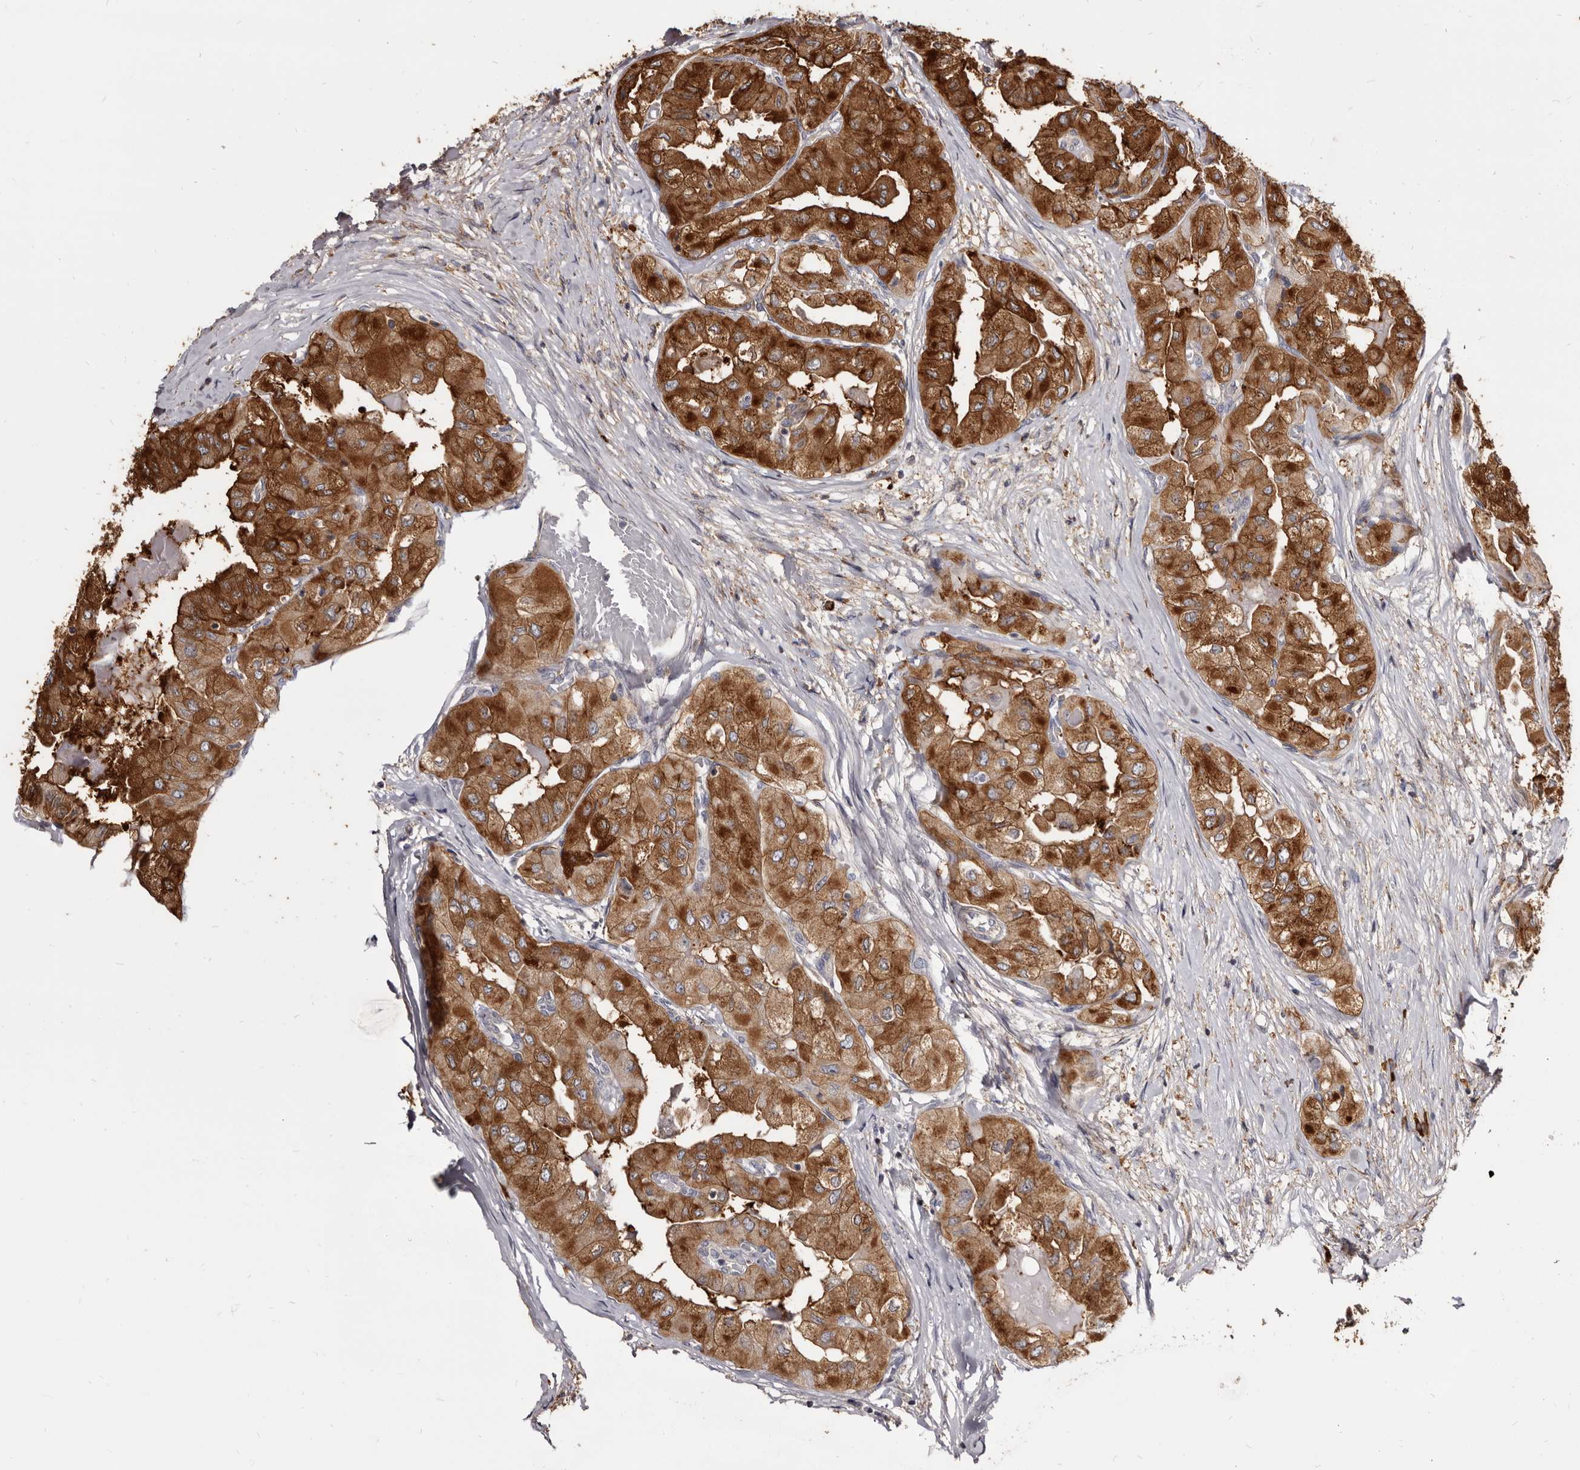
{"staining": {"intensity": "strong", "quantity": ">75%", "location": "cytoplasmic/membranous"}, "tissue": "thyroid cancer", "cell_type": "Tumor cells", "image_type": "cancer", "snomed": [{"axis": "morphology", "description": "Papillary adenocarcinoma, NOS"}, {"axis": "topography", "description": "Thyroid gland"}], "caption": "About >75% of tumor cells in thyroid papillary adenocarcinoma display strong cytoplasmic/membranous protein staining as visualized by brown immunohistochemical staining.", "gene": "TPD52", "patient": {"sex": "female", "age": 59}}